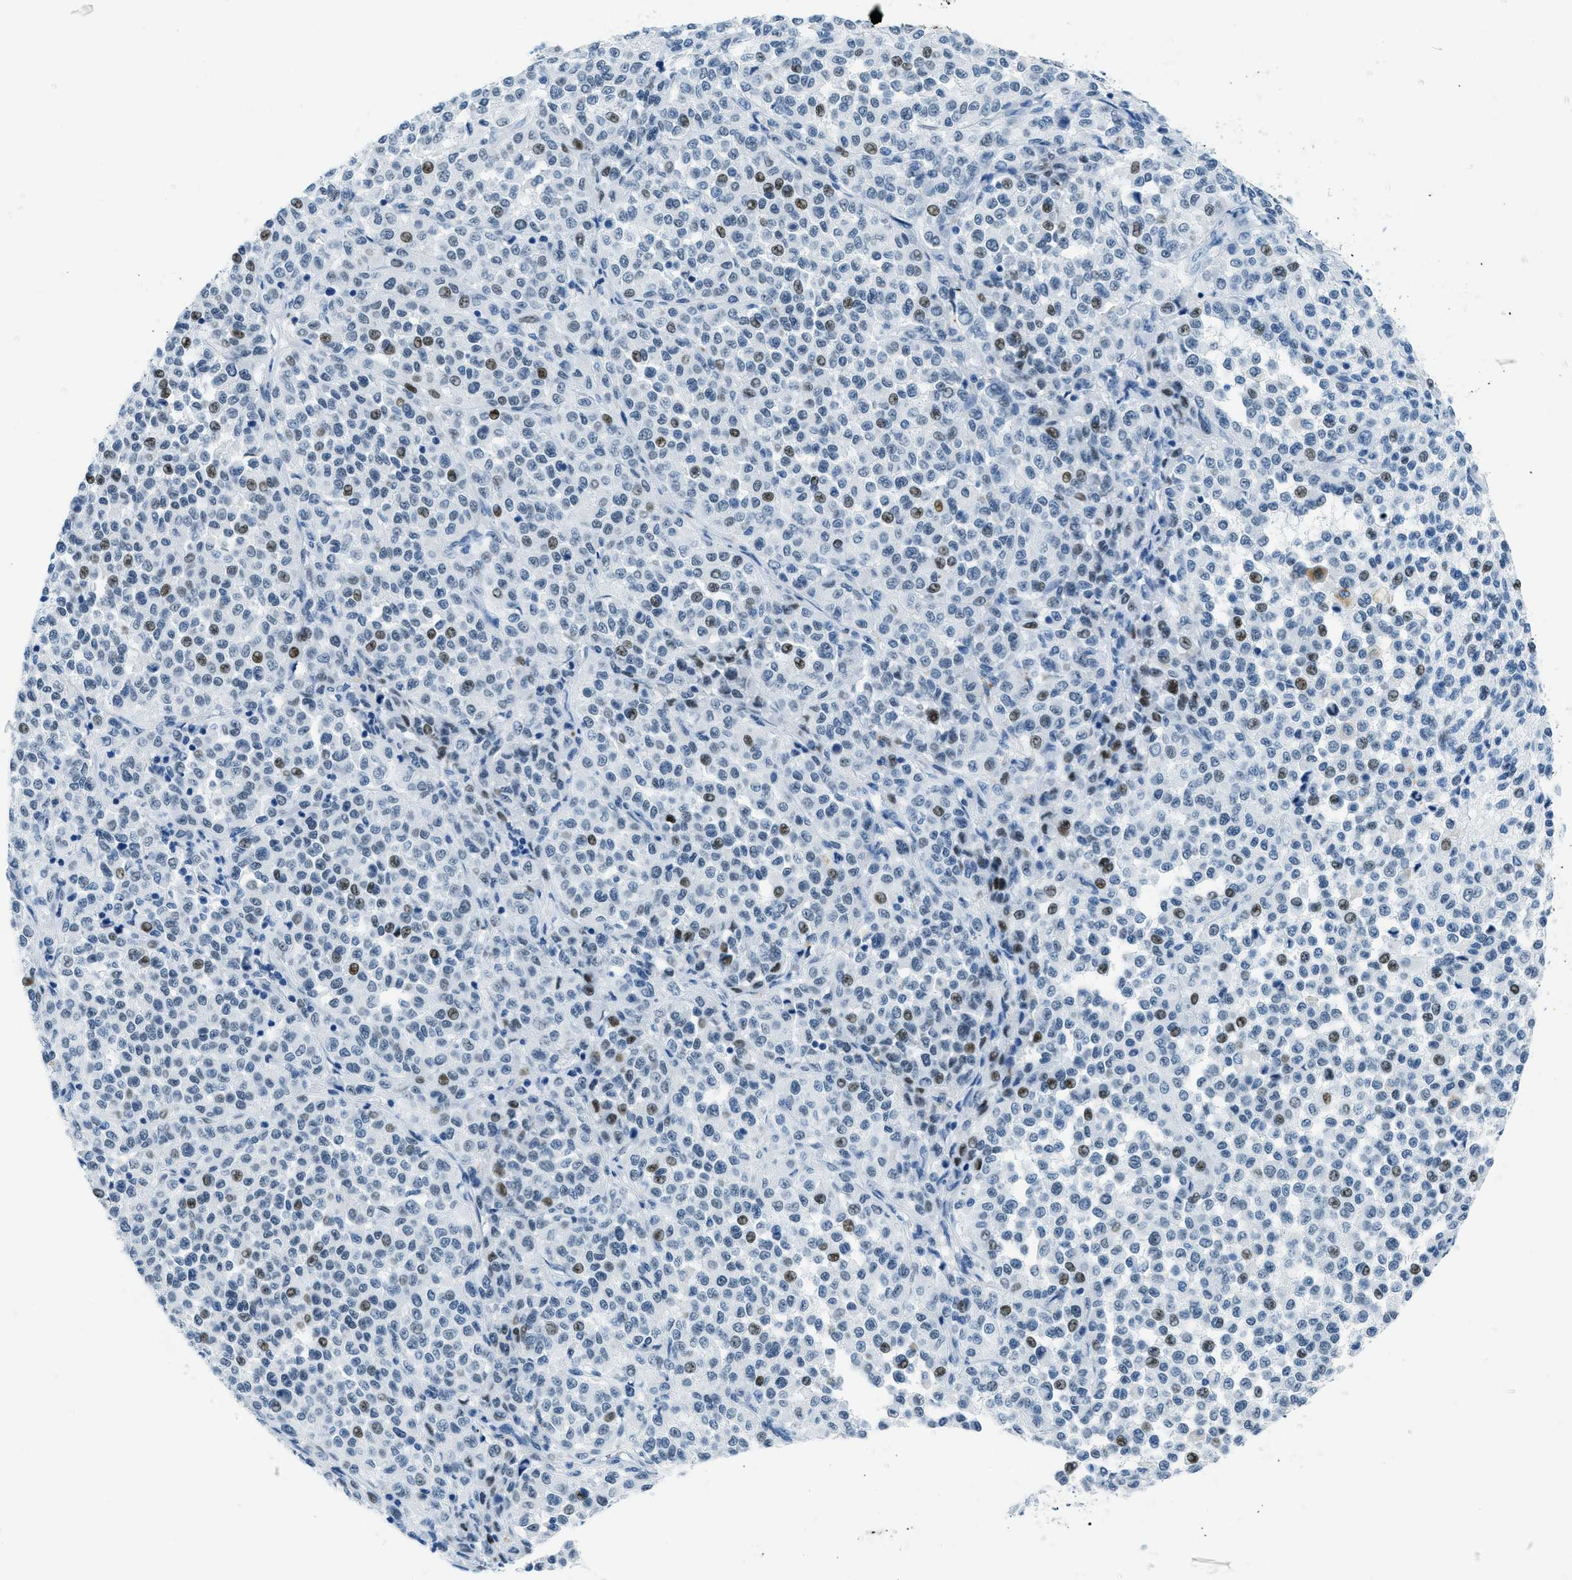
{"staining": {"intensity": "moderate", "quantity": "25%-75%", "location": "nuclear"}, "tissue": "melanoma", "cell_type": "Tumor cells", "image_type": "cancer", "snomed": [{"axis": "morphology", "description": "Malignant melanoma, Metastatic site"}, {"axis": "topography", "description": "Pancreas"}], "caption": "IHC image of human malignant melanoma (metastatic site) stained for a protein (brown), which reveals medium levels of moderate nuclear staining in approximately 25%-75% of tumor cells.", "gene": "PLA2G2A", "patient": {"sex": "female", "age": 30}}